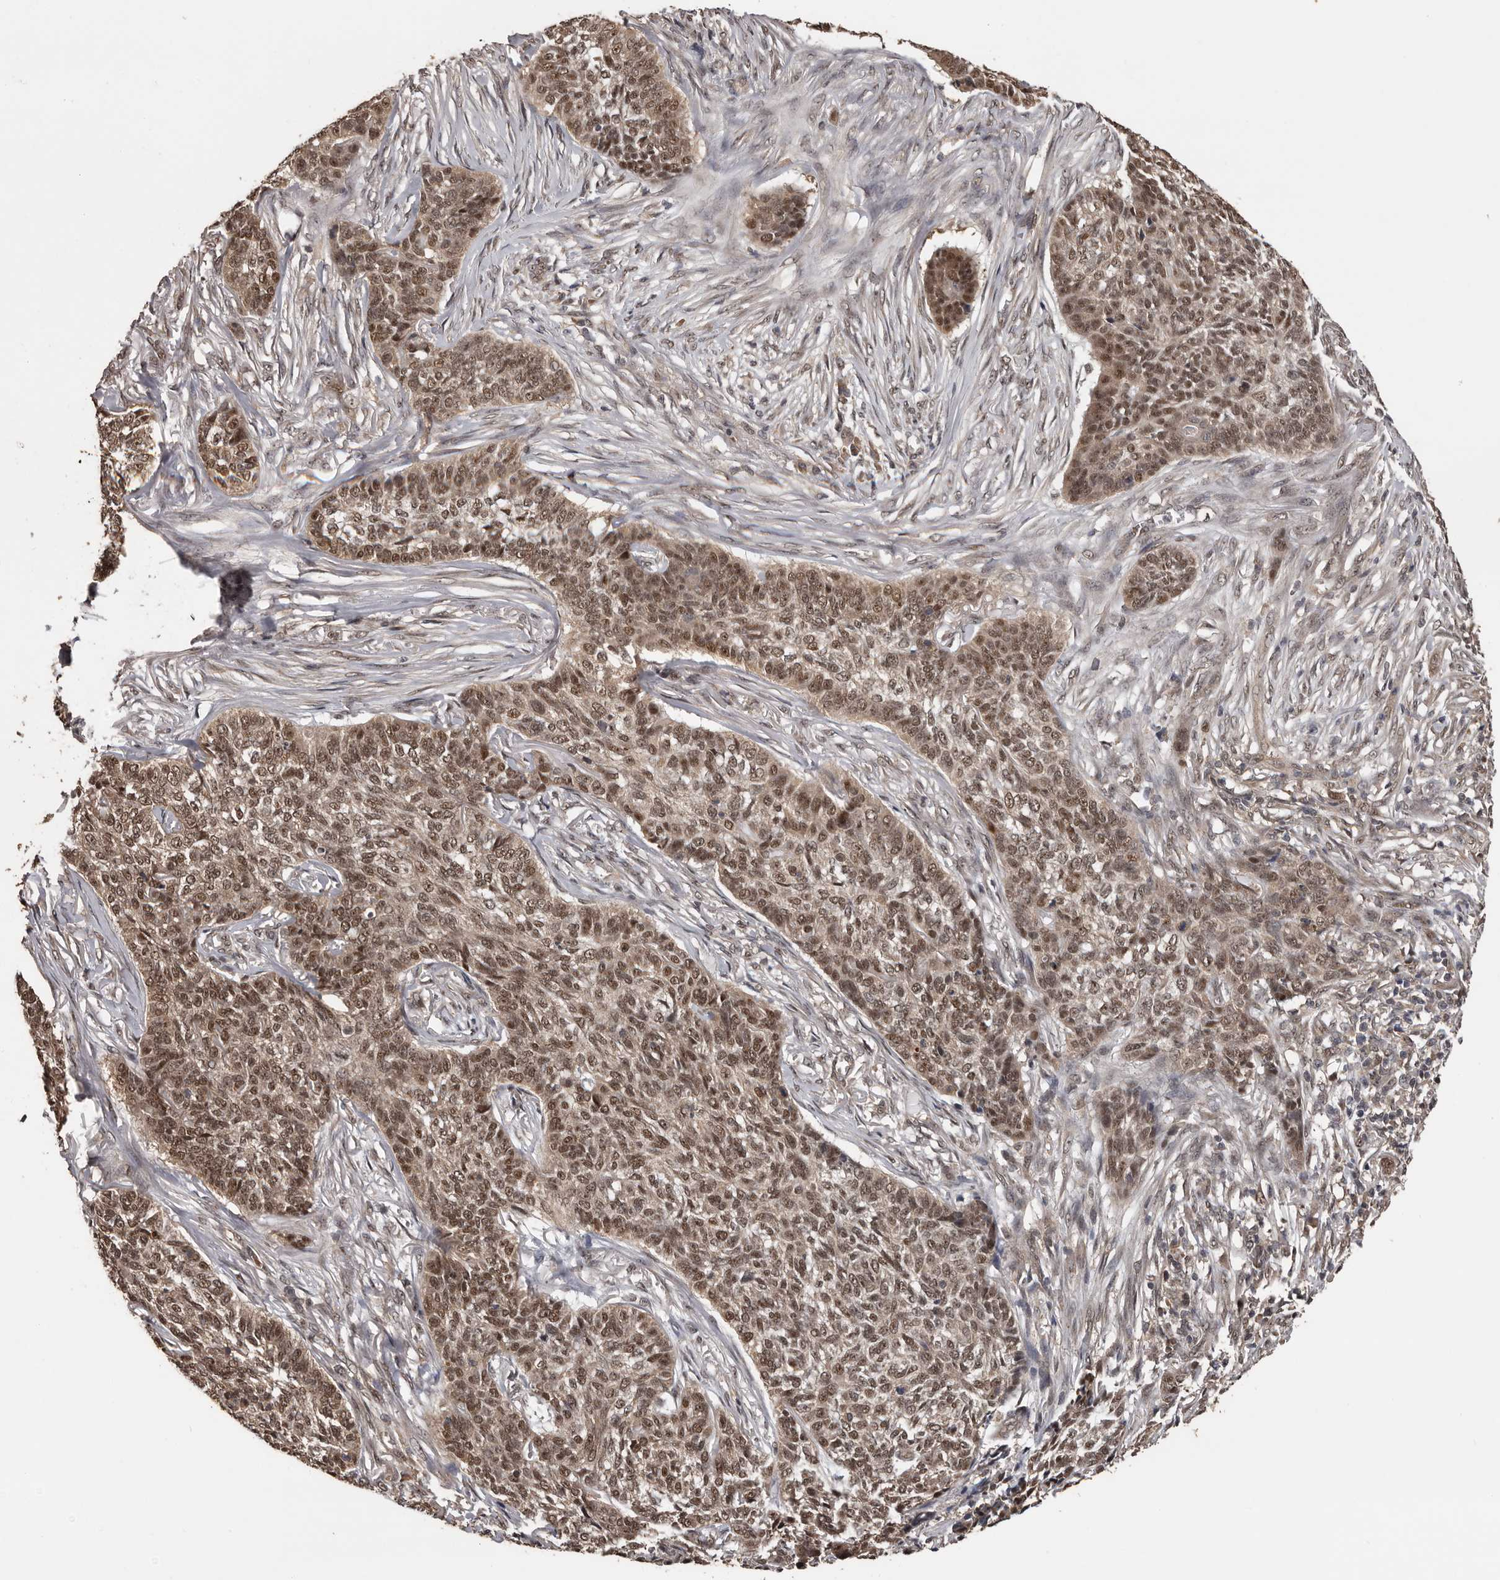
{"staining": {"intensity": "moderate", "quantity": ">75%", "location": "cytoplasmic/membranous,nuclear"}, "tissue": "skin cancer", "cell_type": "Tumor cells", "image_type": "cancer", "snomed": [{"axis": "morphology", "description": "Basal cell carcinoma"}, {"axis": "topography", "description": "Skin"}], "caption": "Tumor cells display moderate cytoplasmic/membranous and nuclear positivity in about >75% of cells in basal cell carcinoma (skin). (DAB (3,3'-diaminobenzidine) = brown stain, brightfield microscopy at high magnification).", "gene": "VPS37A", "patient": {"sex": "male", "age": 85}}